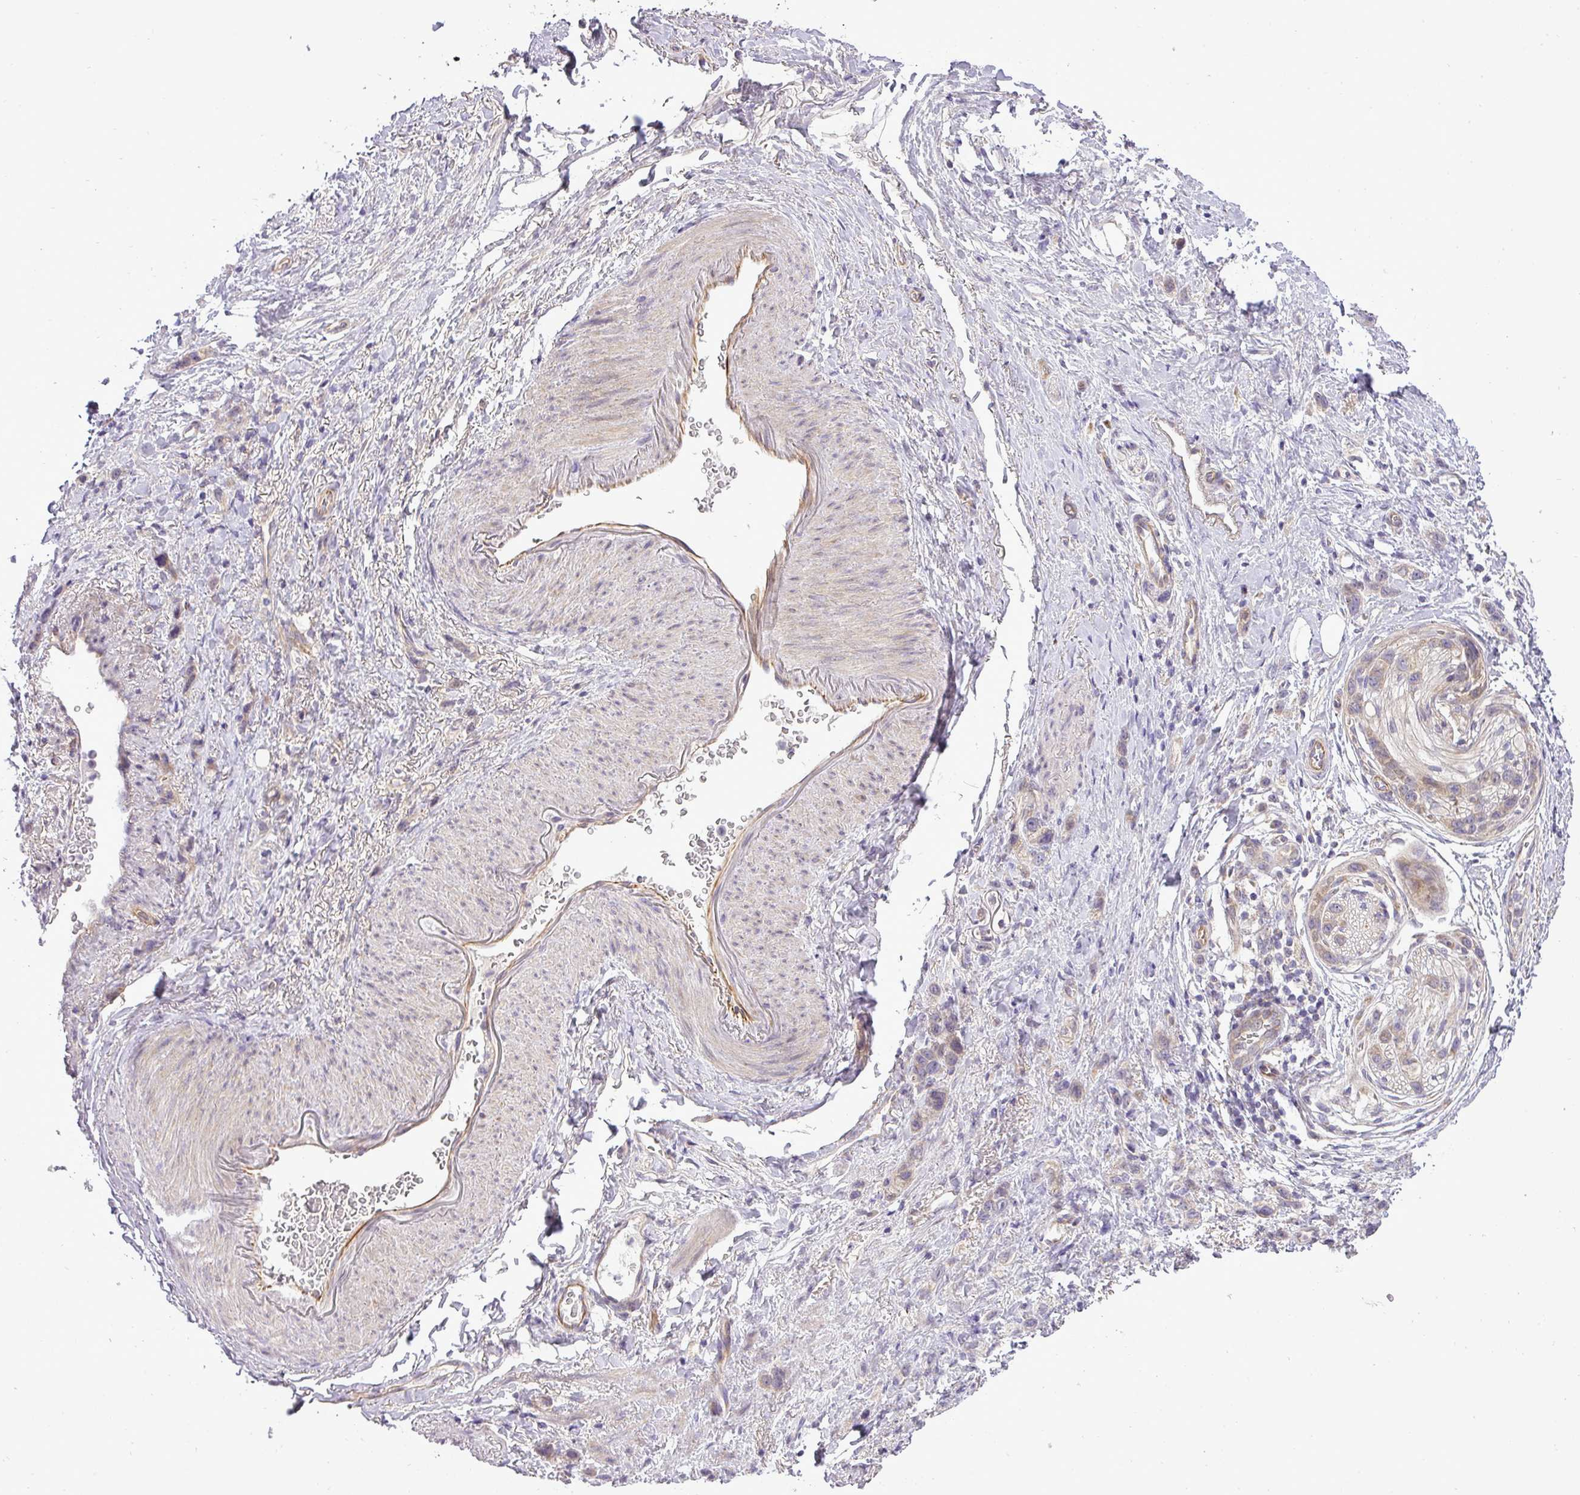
{"staining": {"intensity": "moderate", "quantity": "25%-75%", "location": "cytoplasmic/membranous"}, "tissue": "stomach cancer", "cell_type": "Tumor cells", "image_type": "cancer", "snomed": [{"axis": "morphology", "description": "Adenocarcinoma, NOS"}, {"axis": "topography", "description": "Stomach"}], "caption": "Brown immunohistochemical staining in adenocarcinoma (stomach) shows moderate cytoplasmic/membranous expression in approximately 25%-75% of tumor cells.", "gene": "ZDHHC1", "patient": {"sex": "female", "age": 65}}